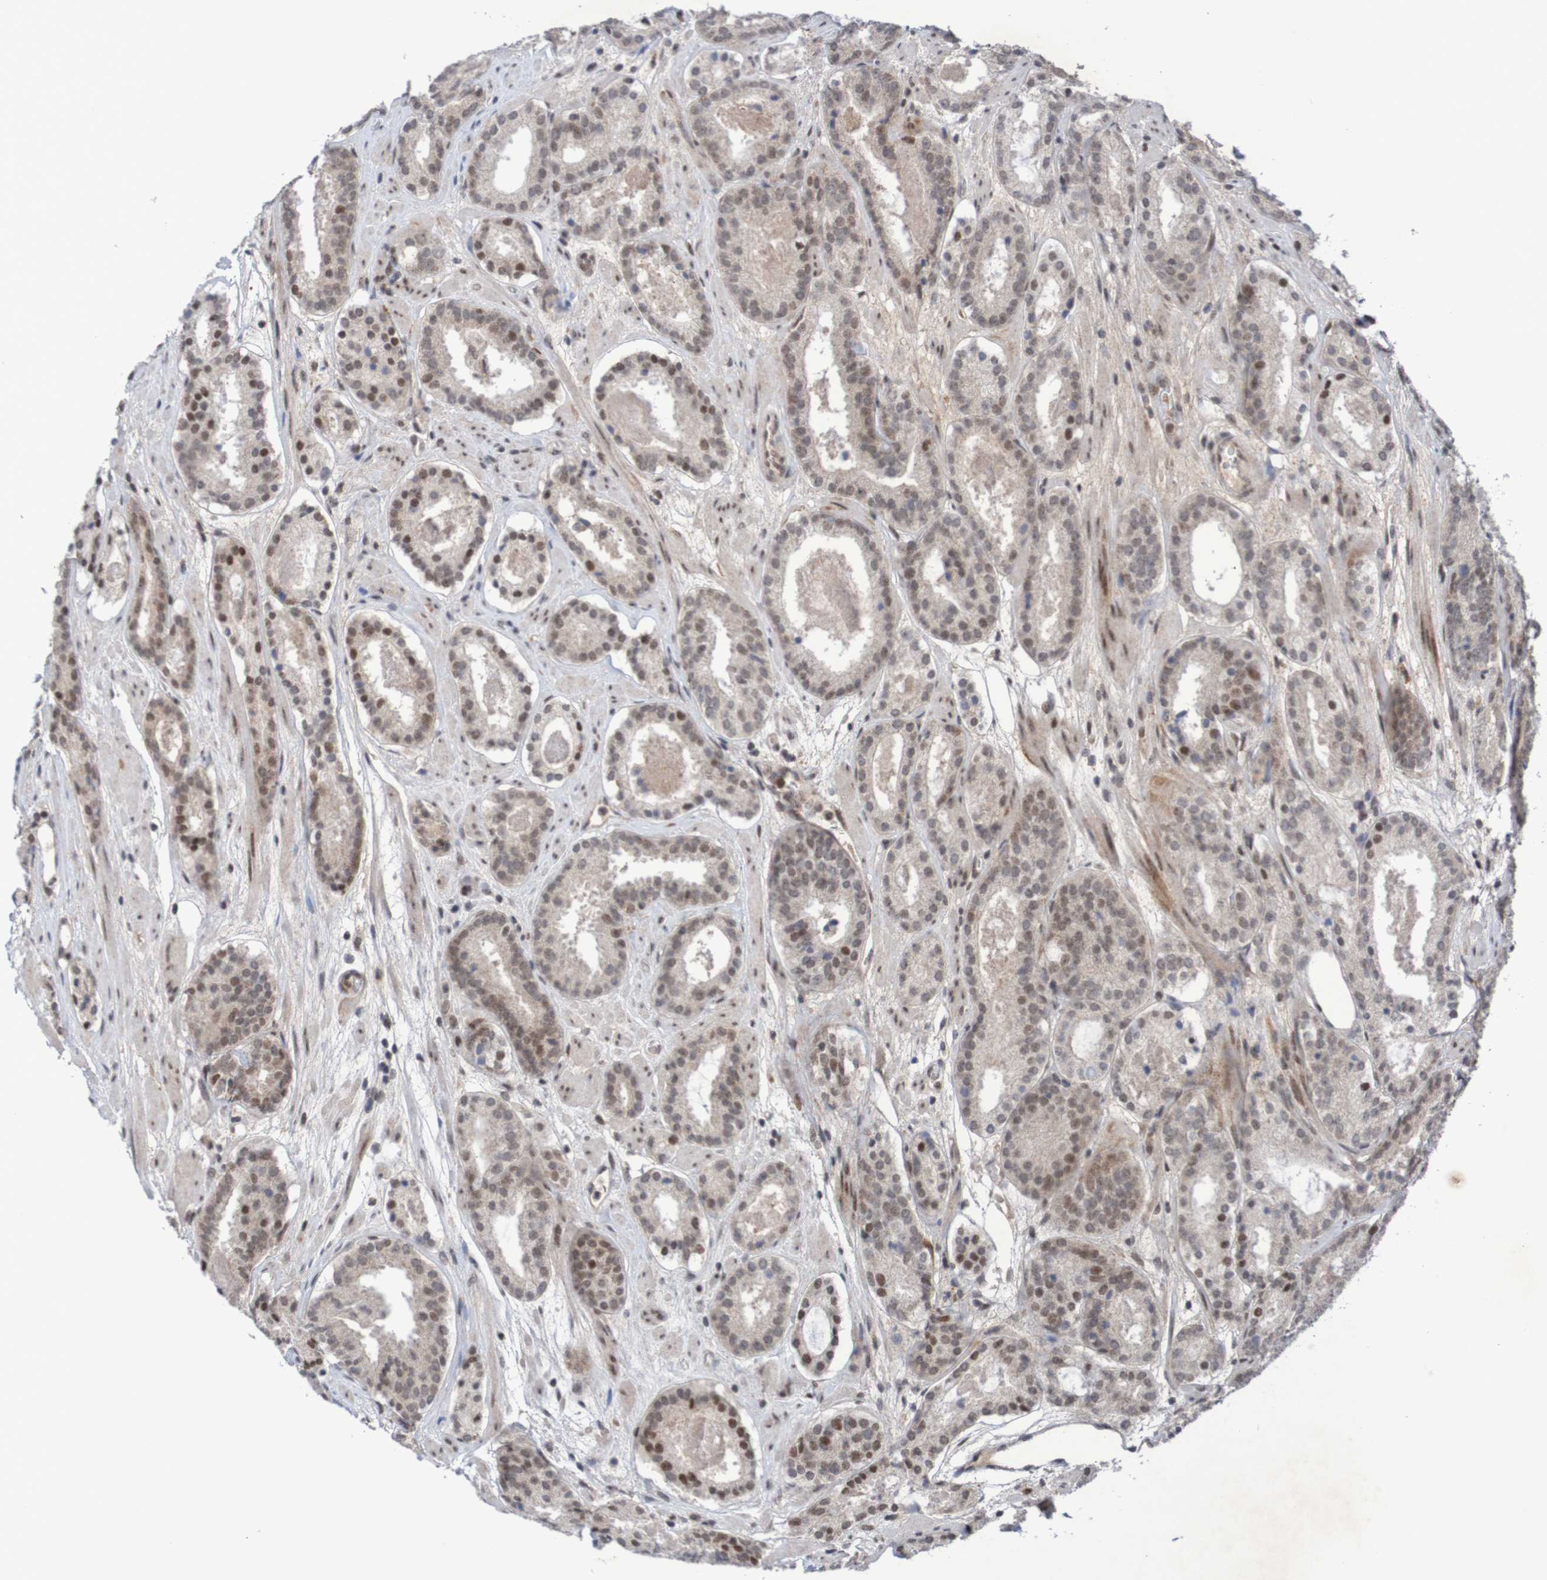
{"staining": {"intensity": "weak", "quantity": ">75%", "location": "nuclear"}, "tissue": "prostate cancer", "cell_type": "Tumor cells", "image_type": "cancer", "snomed": [{"axis": "morphology", "description": "Adenocarcinoma, Low grade"}, {"axis": "topography", "description": "Prostate"}], "caption": "Tumor cells show low levels of weak nuclear expression in approximately >75% of cells in human prostate cancer (adenocarcinoma (low-grade)). (Stains: DAB in brown, nuclei in blue, Microscopy: brightfield microscopy at high magnification).", "gene": "ITLN1", "patient": {"sex": "male", "age": 69}}